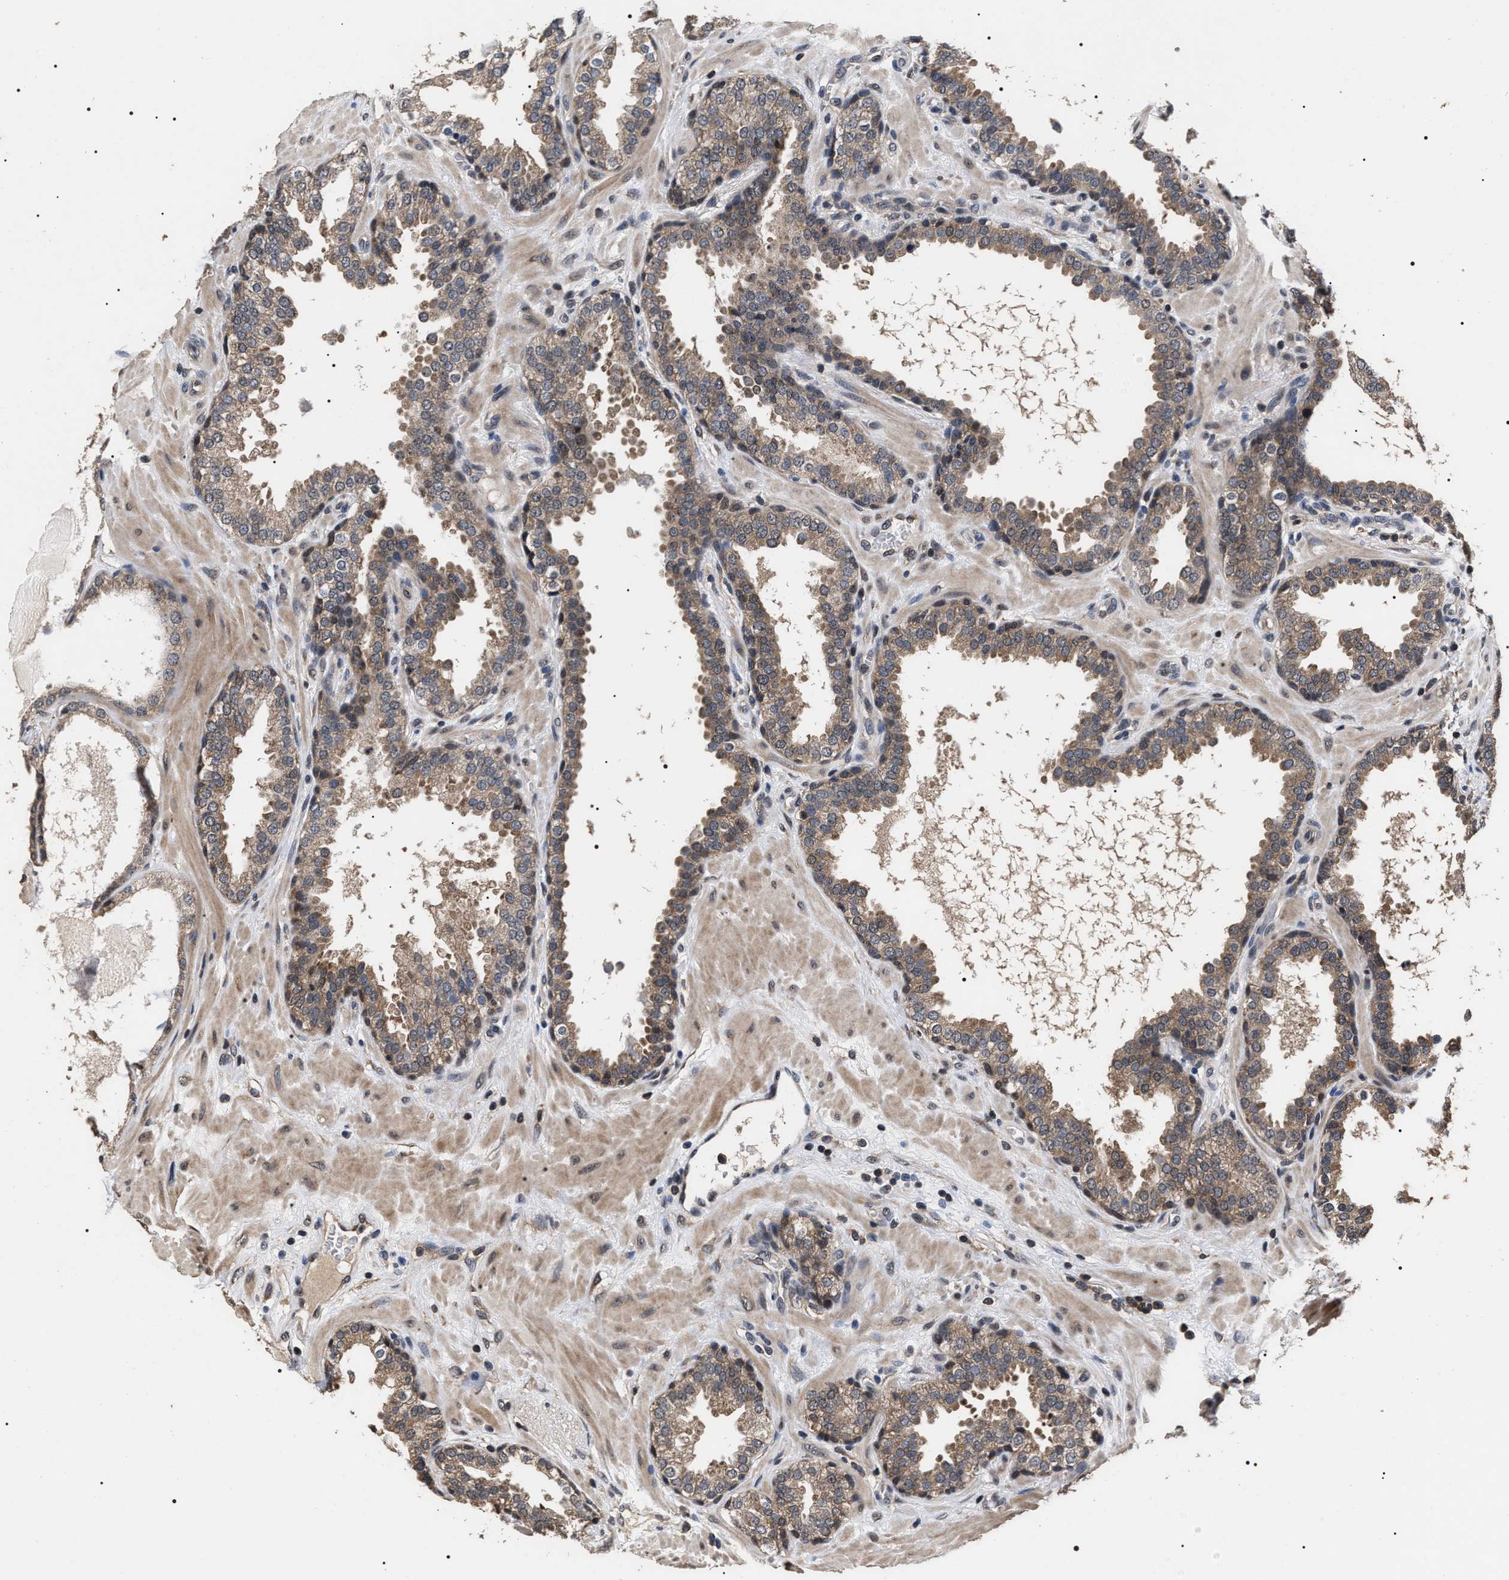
{"staining": {"intensity": "weak", "quantity": ">75%", "location": "cytoplasmic/membranous"}, "tissue": "prostate", "cell_type": "Glandular cells", "image_type": "normal", "snomed": [{"axis": "morphology", "description": "Normal tissue, NOS"}, {"axis": "topography", "description": "Prostate"}], "caption": "Protein staining by immunohistochemistry (IHC) demonstrates weak cytoplasmic/membranous staining in approximately >75% of glandular cells in normal prostate.", "gene": "UPF3A", "patient": {"sex": "male", "age": 51}}